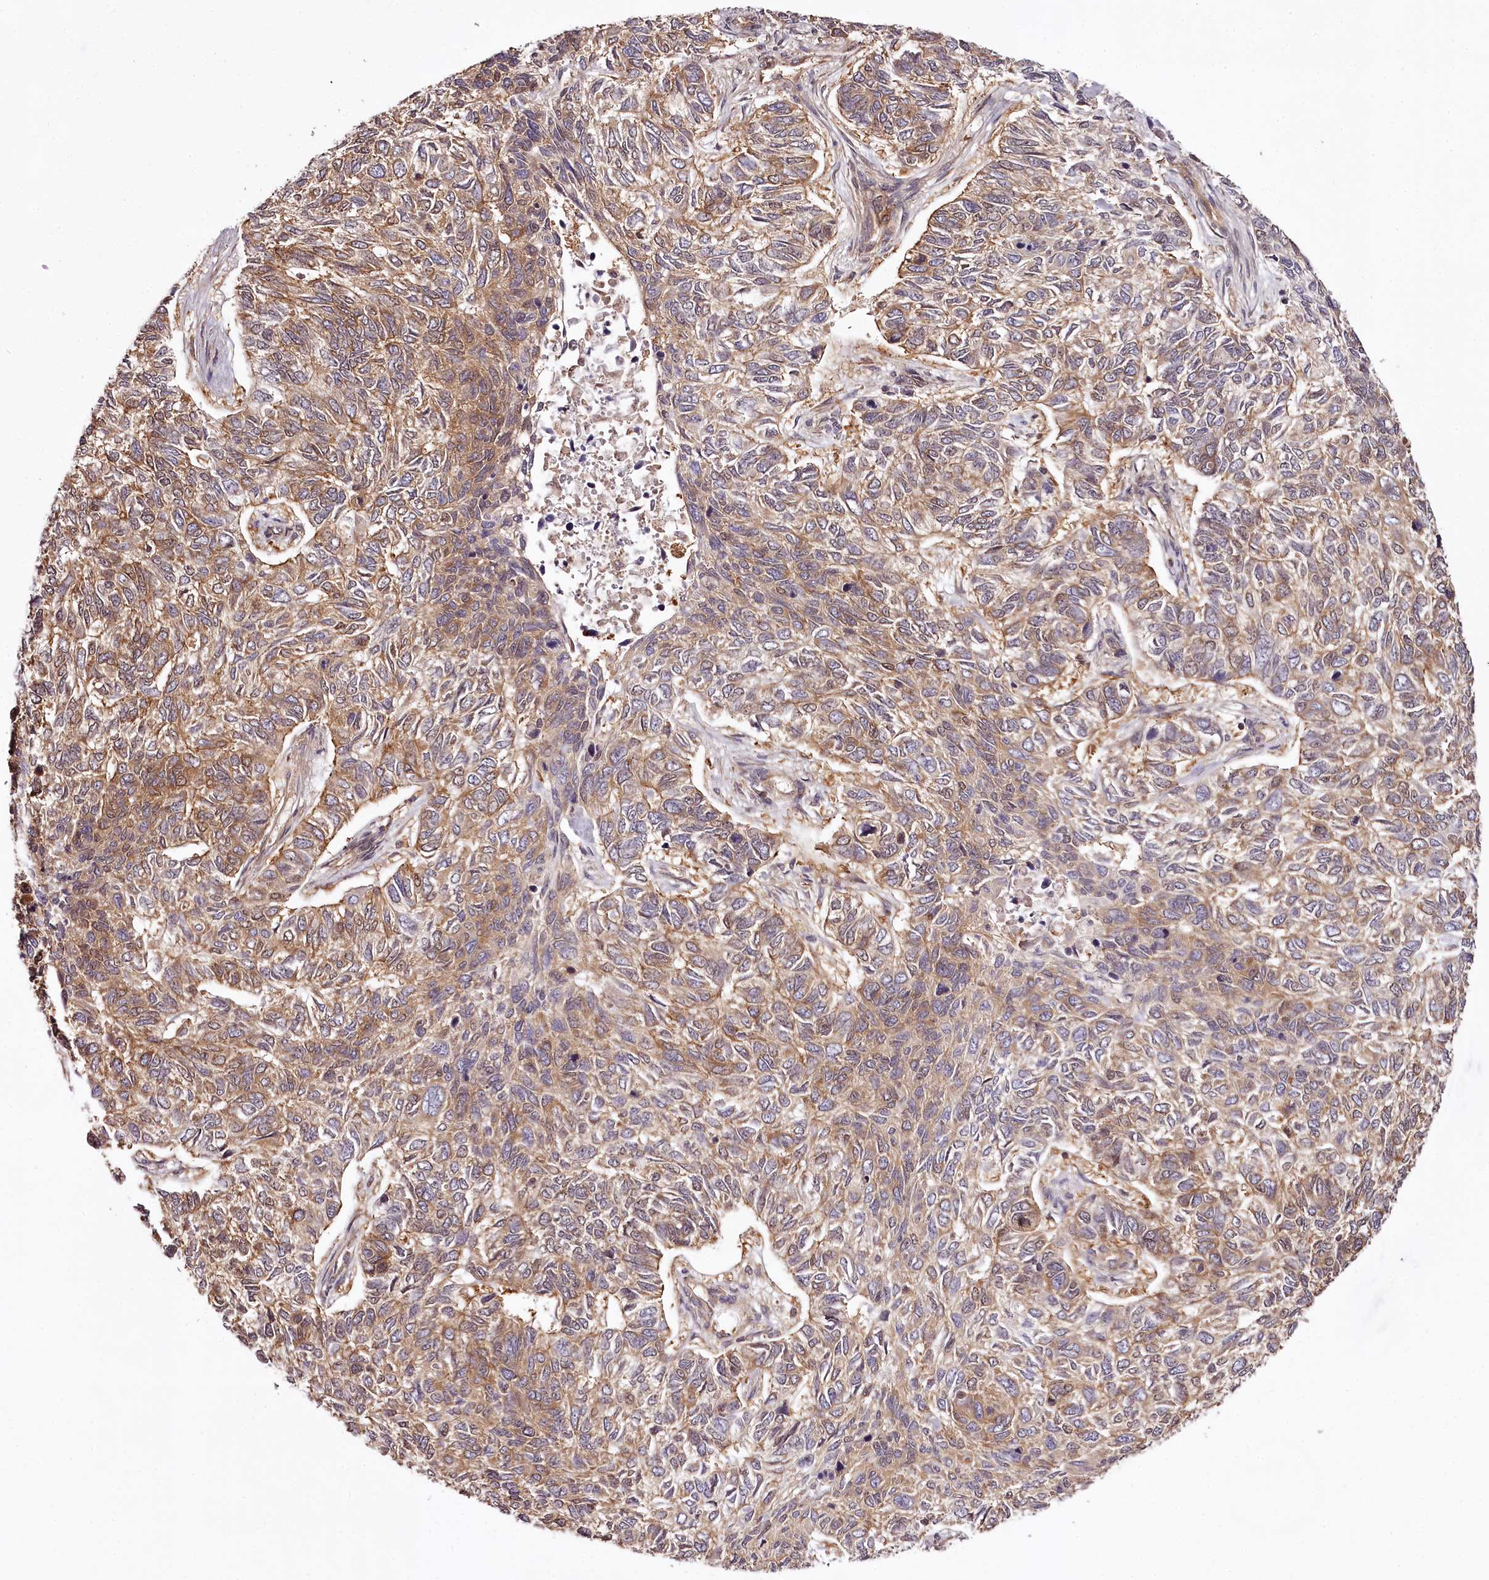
{"staining": {"intensity": "moderate", "quantity": ">75%", "location": "cytoplasmic/membranous"}, "tissue": "skin cancer", "cell_type": "Tumor cells", "image_type": "cancer", "snomed": [{"axis": "morphology", "description": "Basal cell carcinoma"}, {"axis": "topography", "description": "Skin"}], "caption": "Skin basal cell carcinoma was stained to show a protein in brown. There is medium levels of moderate cytoplasmic/membranous positivity in approximately >75% of tumor cells.", "gene": "TARS1", "patient": {"sex": "female", "age": 65}}